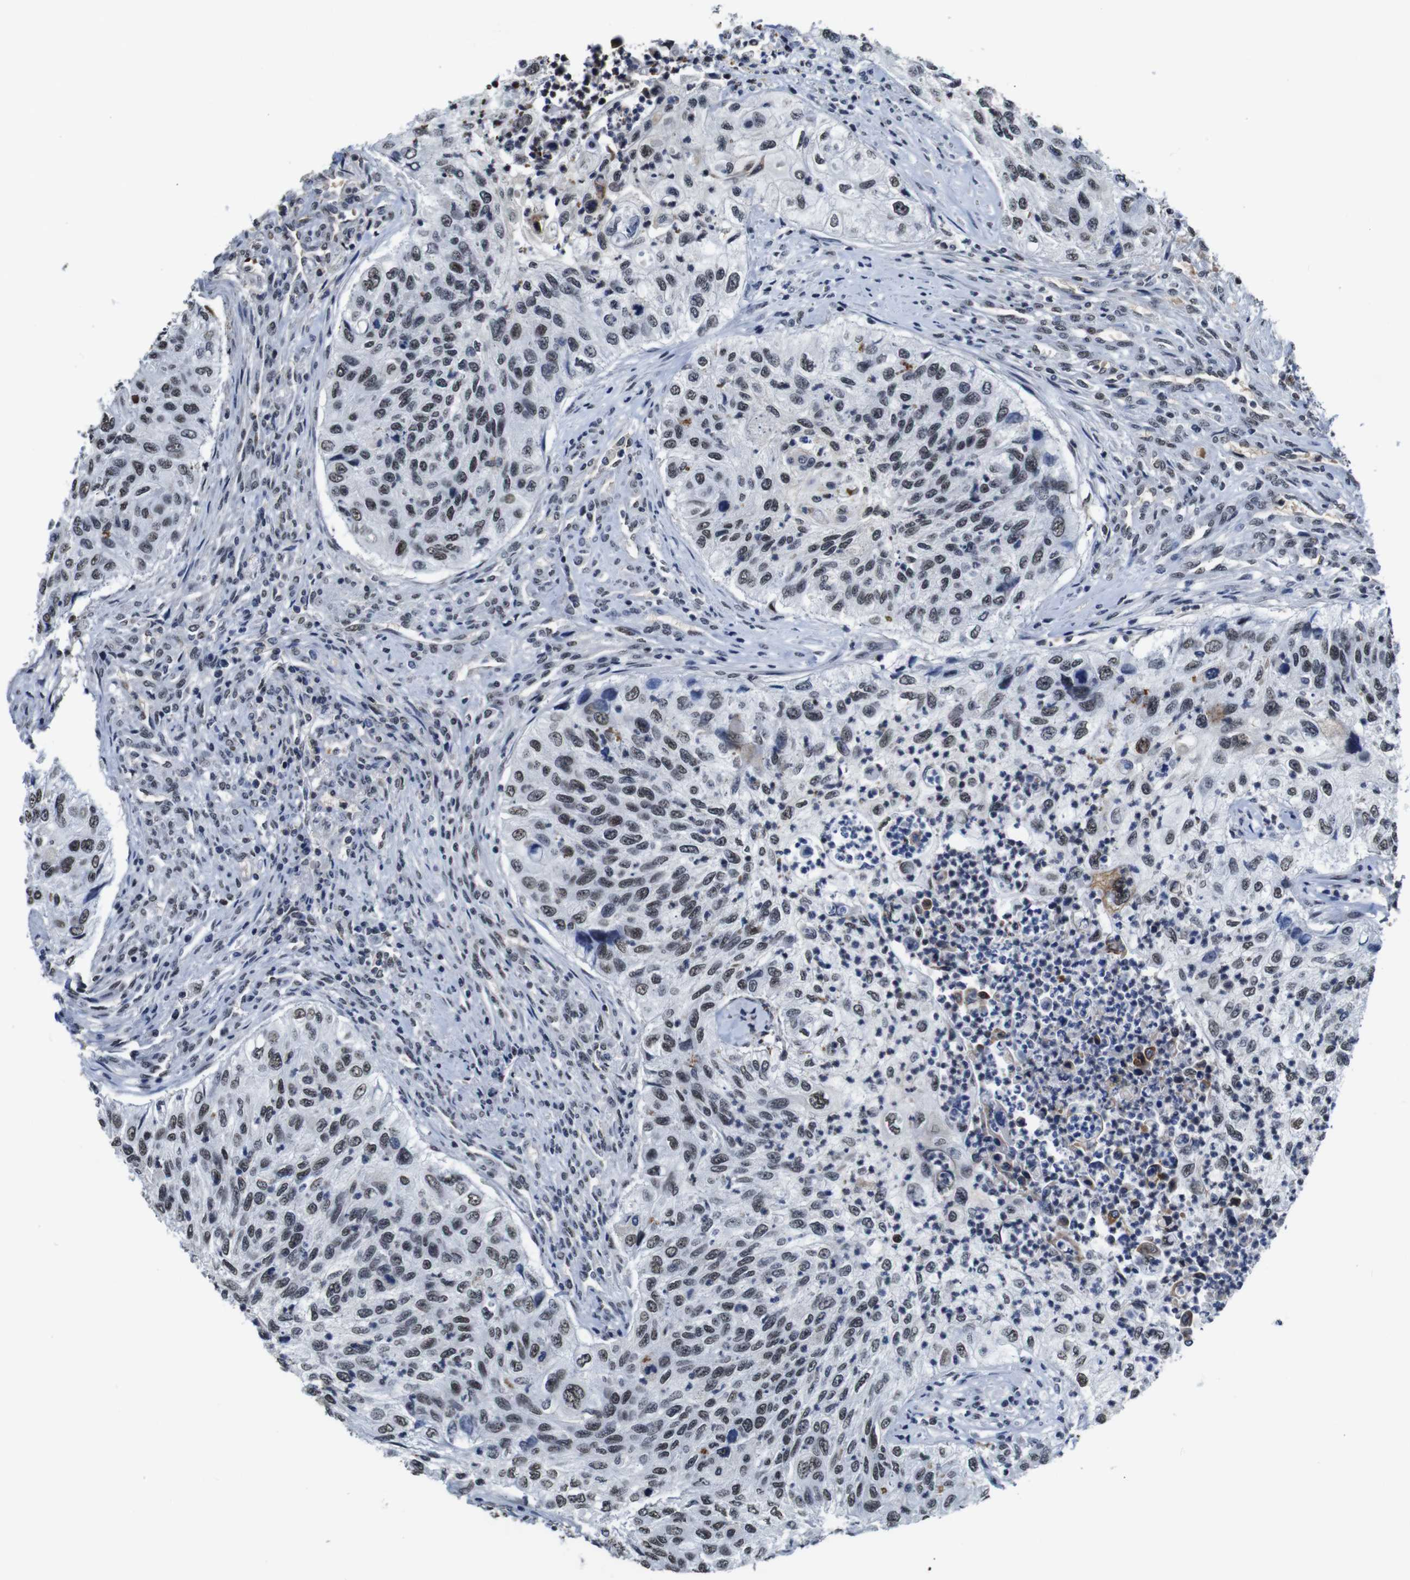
{"staining": {"intensity": "weak", "quantity": "25%-75%", "location": "nuclear"}, "tissue": "urothelial cancer", "cell_type": "Tumor cells", "image_type": "cancer", "snomed": [{"axis": "morphology", "description": "Urothelial carcinoma, High grade"}, {"axis": "topography", "description": "Urinary bladder"}], "caption": "DAB immunohistochemical staining of human urothelial cancer reveals weak nuclear protein expression in approximately 25%-75% of tumor cells.", "gene": "ILDR2", "patient": {"sex": "female", "age": 60}}